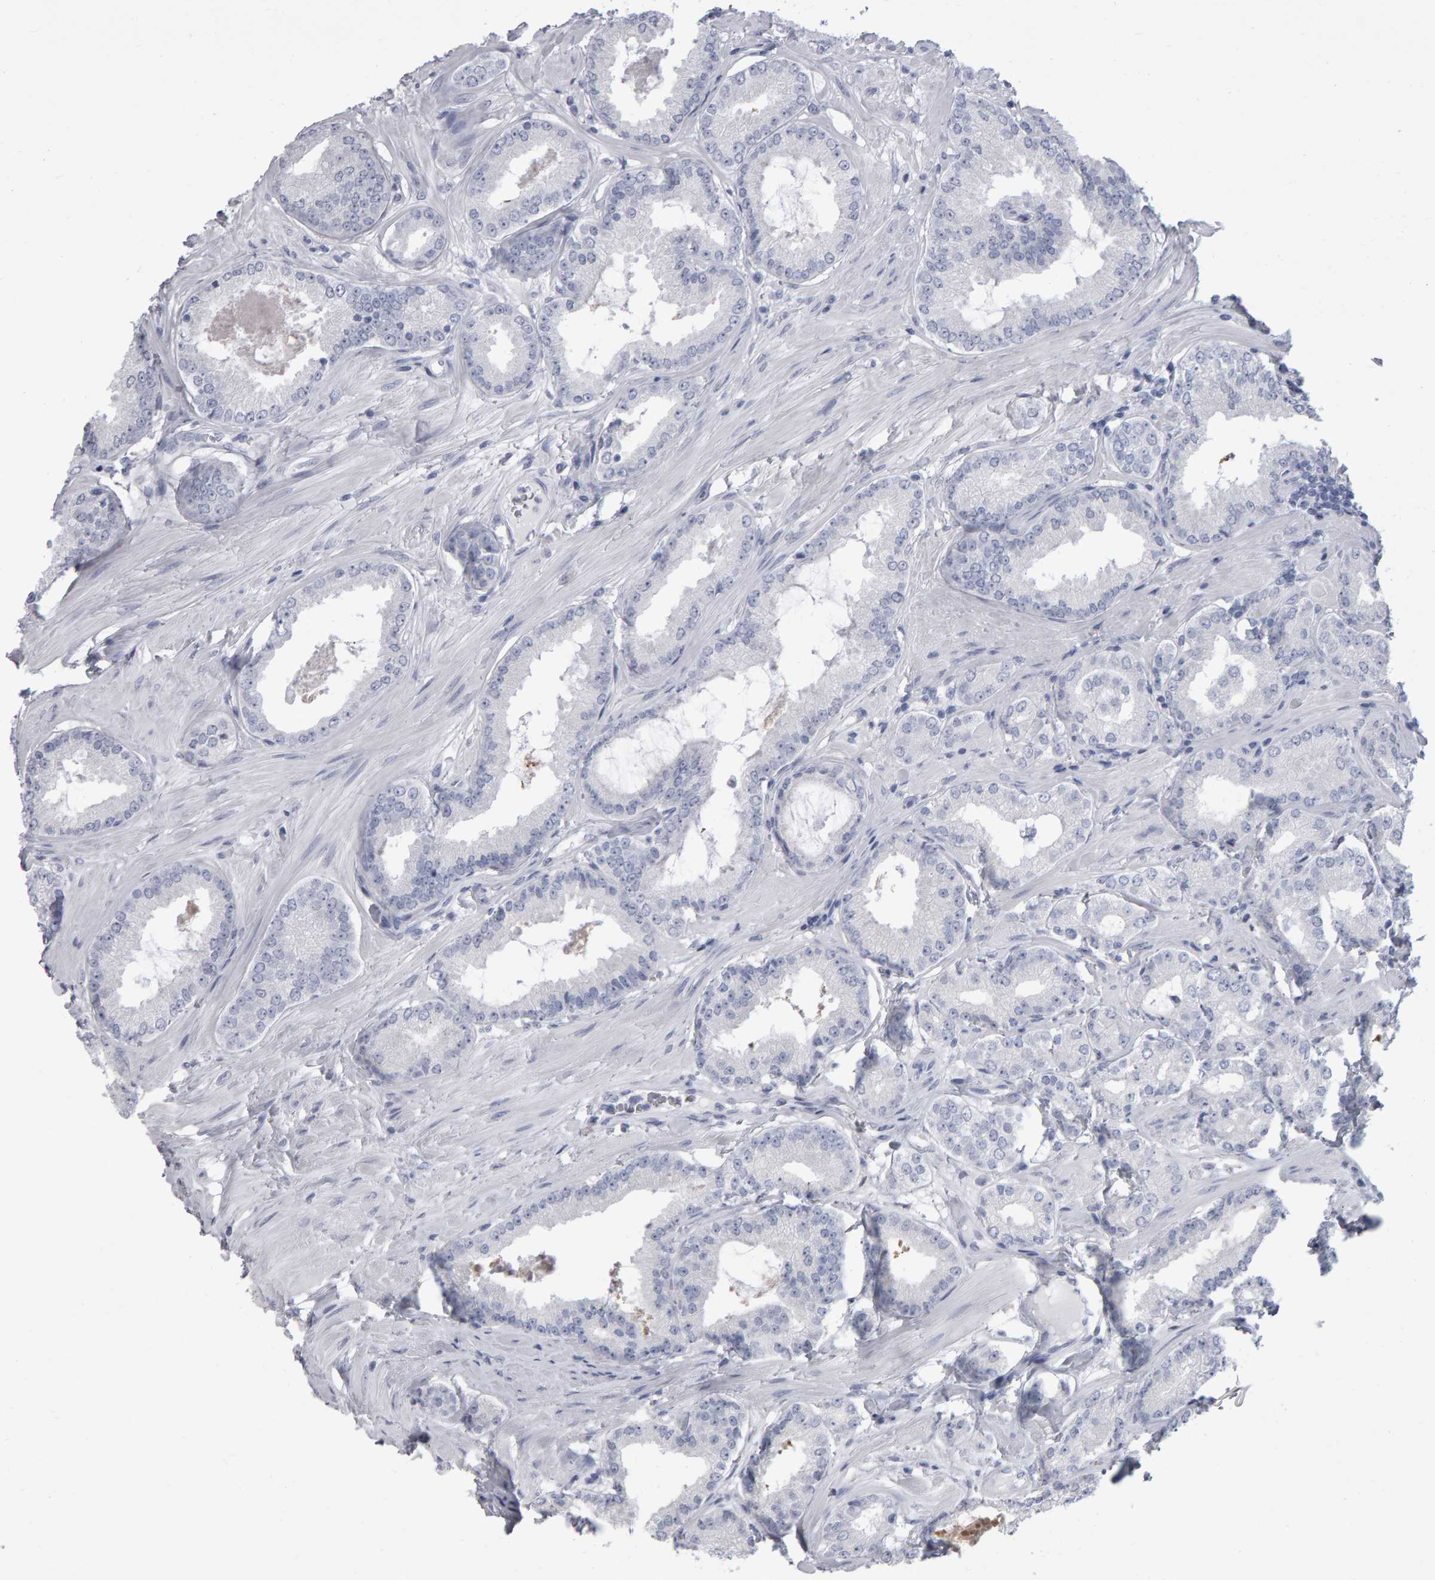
{"staining": {"intensity": "negative", "quantity": "none", "location": "none"}, "tissue": "prostate cancer", "cell_type": "Tumor cells", "image_type": "cancer", "snomed": [{"axis": "morphology", "description": "Adenocarcinoma, Low grade"}, {"axis": "topography", "description": "Prostate"}], "caption": "This photomicrograph is of adenocarcinoma (low-grade) (prostate) stained with IHC to label a protein in brown with the nuclei are counter-stained blue. There is no expression in tumor cells.", "gene": "NCDN", "patient": {"sex": "male", "age": 62}}